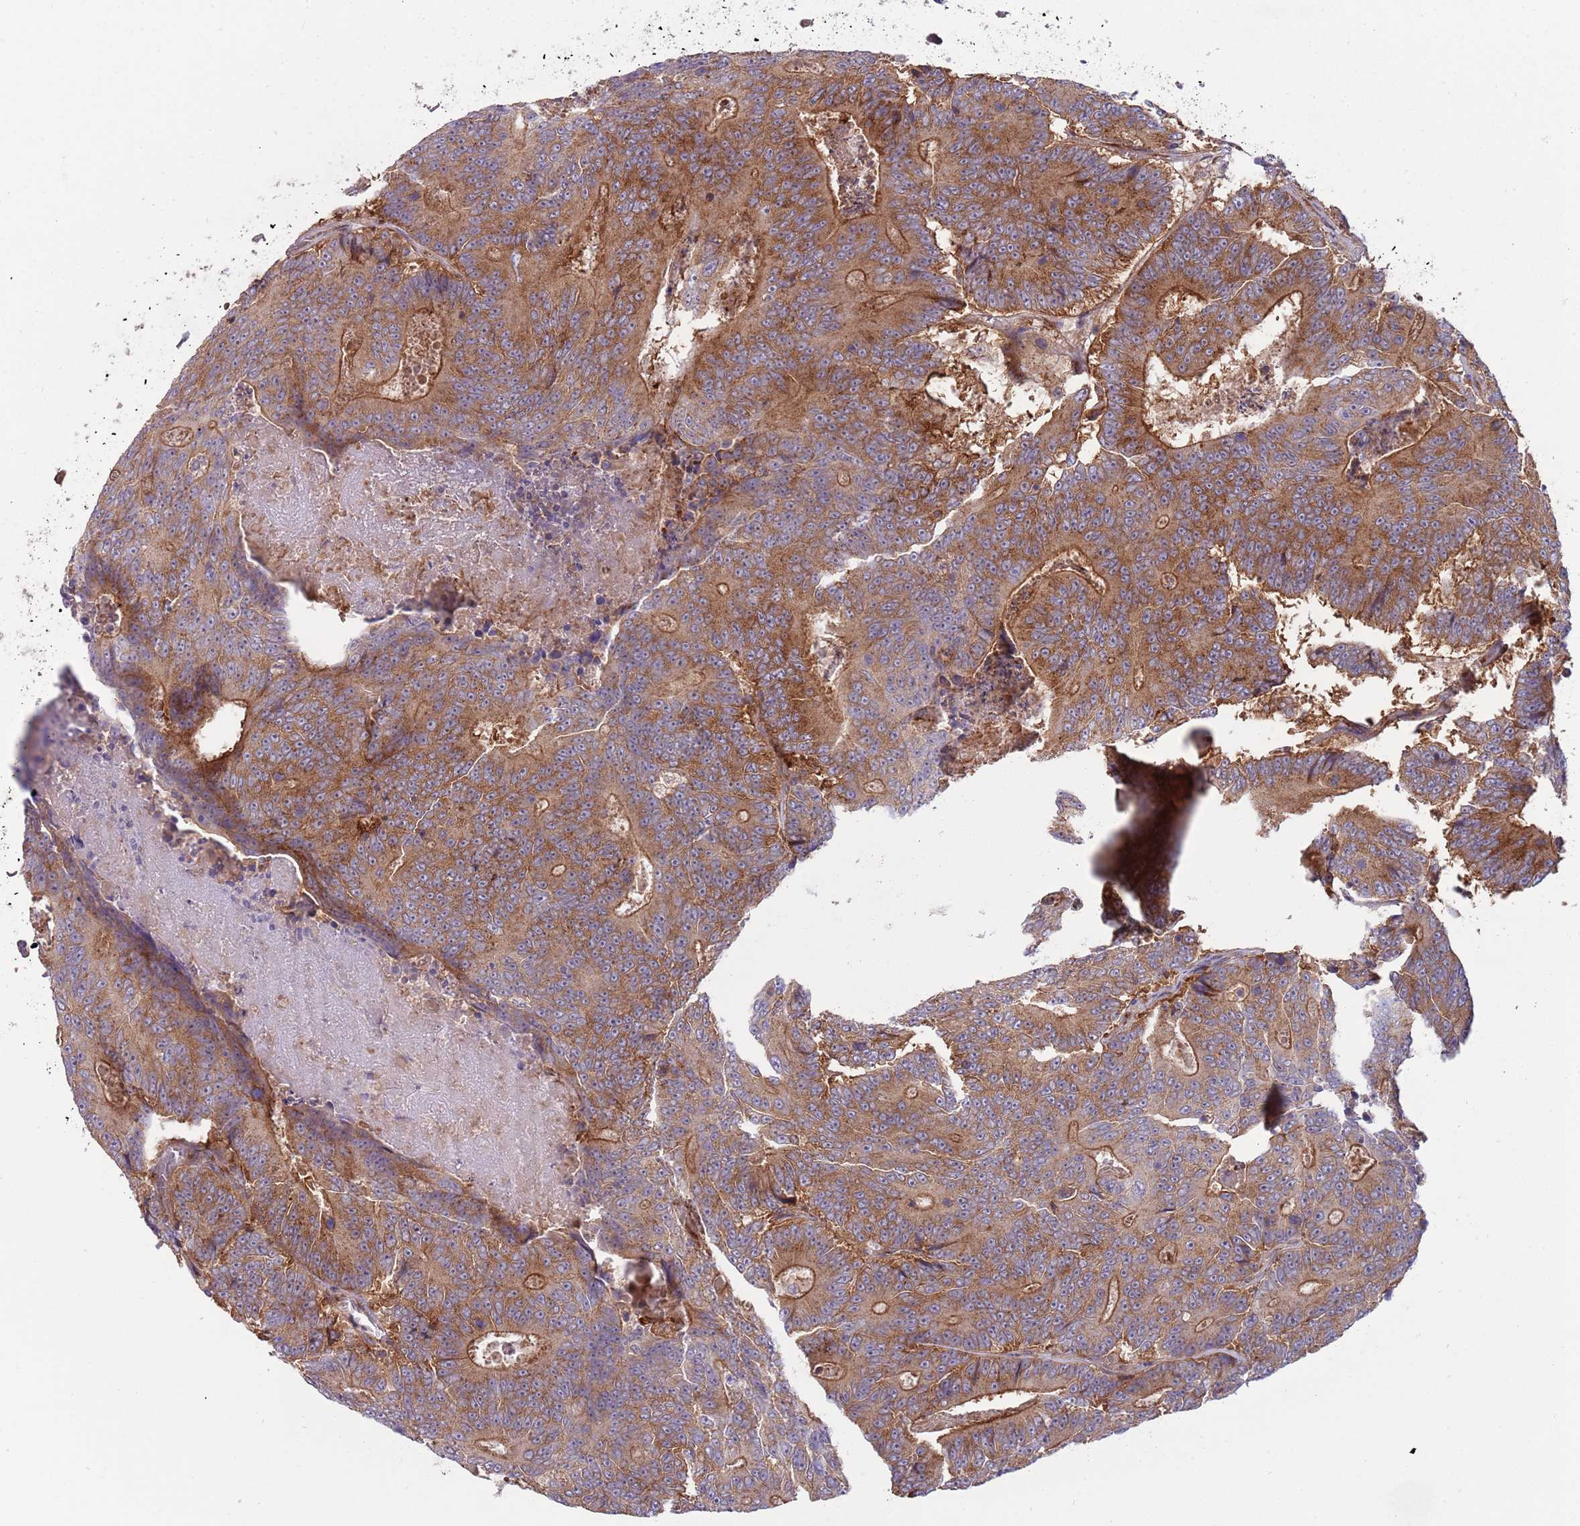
{"staining": {"intensity": "moderate", "quantity": ">75%", "location": "cytoplasmic/membranous"}, "tissue": "colorectal cancer", "cell_type": "Tumor cells", "image_type": "cancer", "snomed": [{"axis": "morphology", "description": "Adenocarcinoma, NOS"}, {"axis": "topography", "description": "Colon"}], "caption": "Human colorectal cancer (adenocarcinoma) stained for a protein (brown) demonstrates moderate cytoplasmic/membranous positive staining in approximately >75% of tumor cells.", "gene": "BTBD7", "patient": {"sex": "male", "age": 83}}